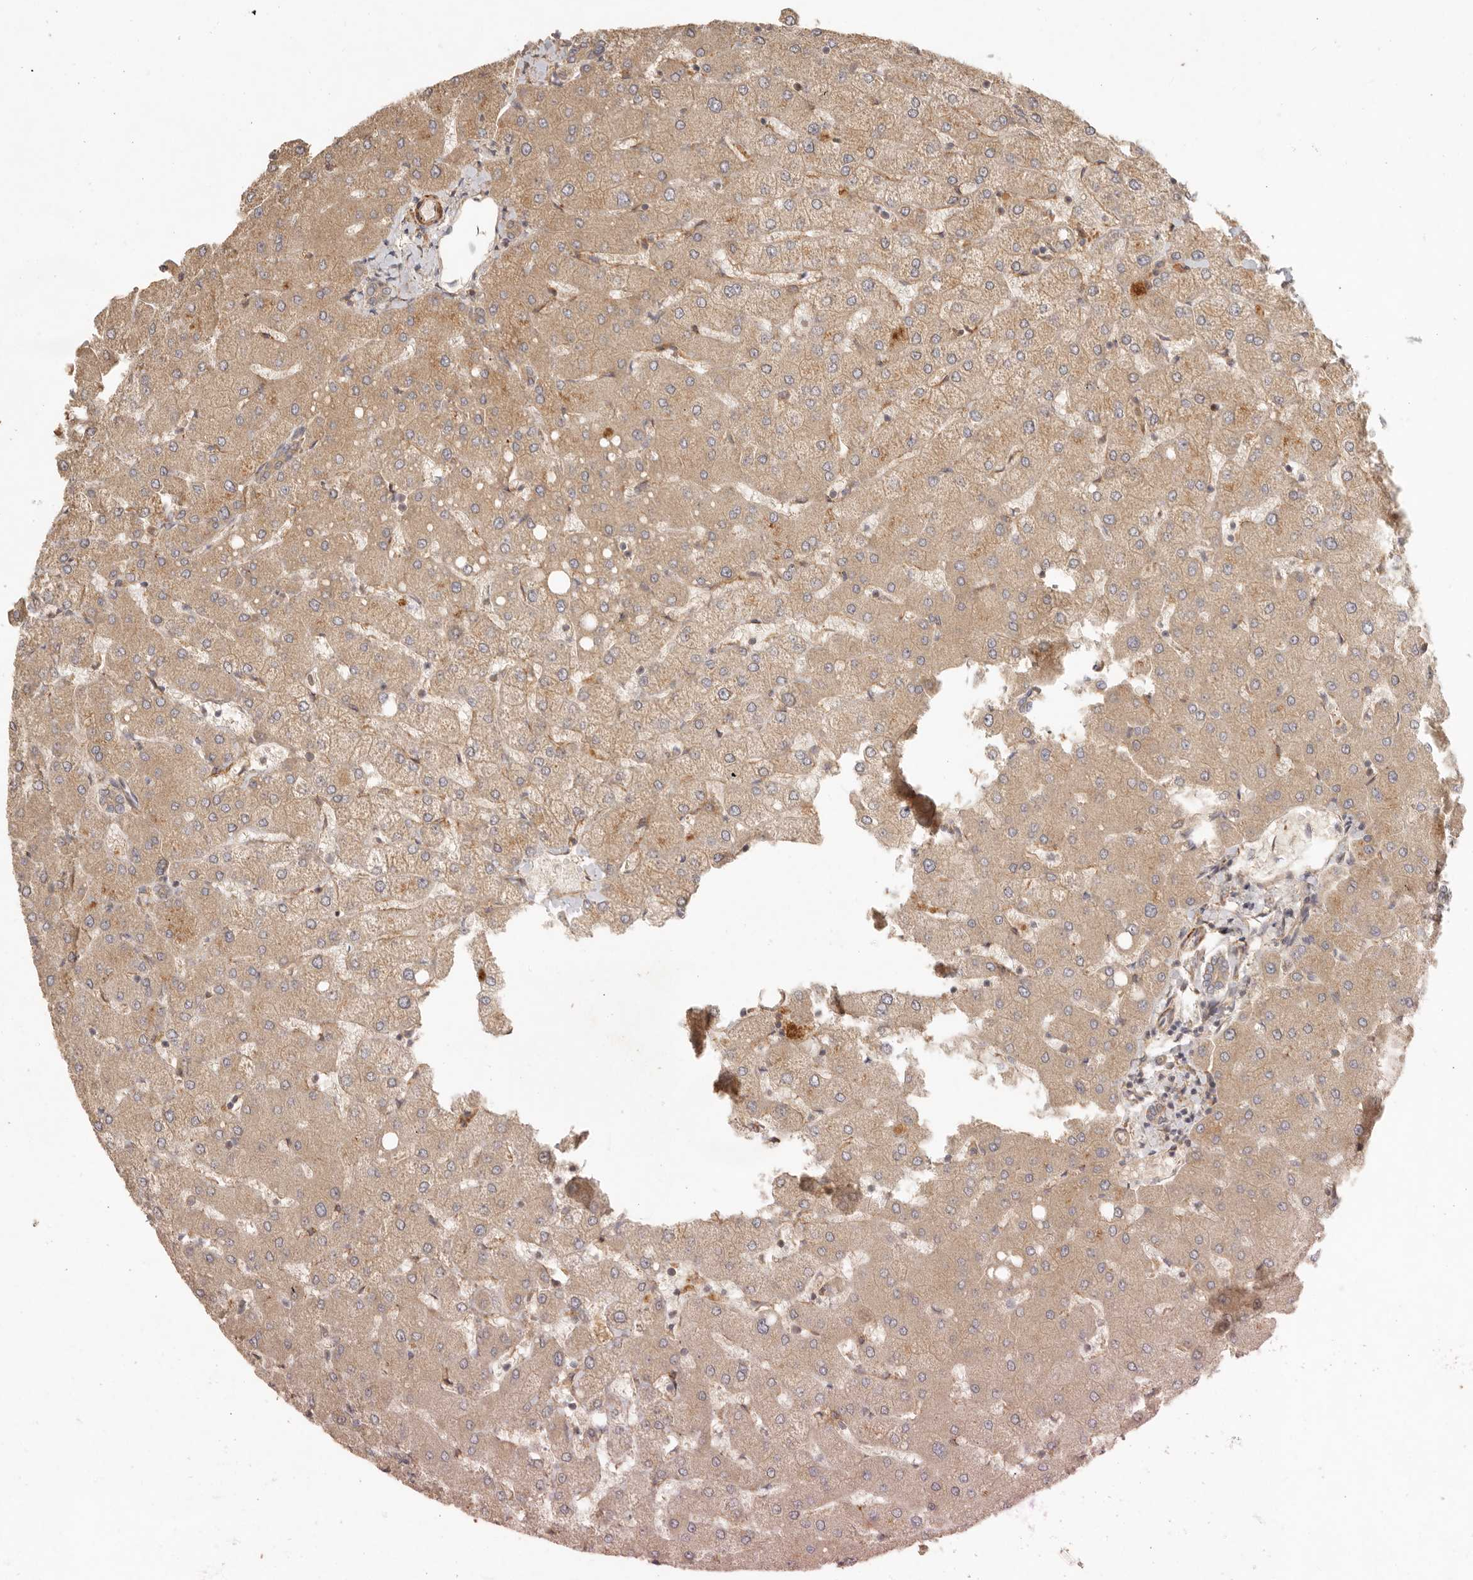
{"staining": {"intensity": "weak", "quantity": ">75%", "location": "cytoplasmic/membranous"}, "tissue": "liver", "cell_type": "Cholangiocytes", "image_type": "normal", "snomed": [{"axis": "morphology", "description": "Normal tissue, NOS"}, {"axis": "topography", "description": "Liver"}], "caption": "Protein positivity by IHC exhibits weak cytoplasmic/membranous expression in approximately >75% of cholangiocytes in benign liver.", "gene": "VIPR1", "patient": {"sex": "female", "age": 54}}